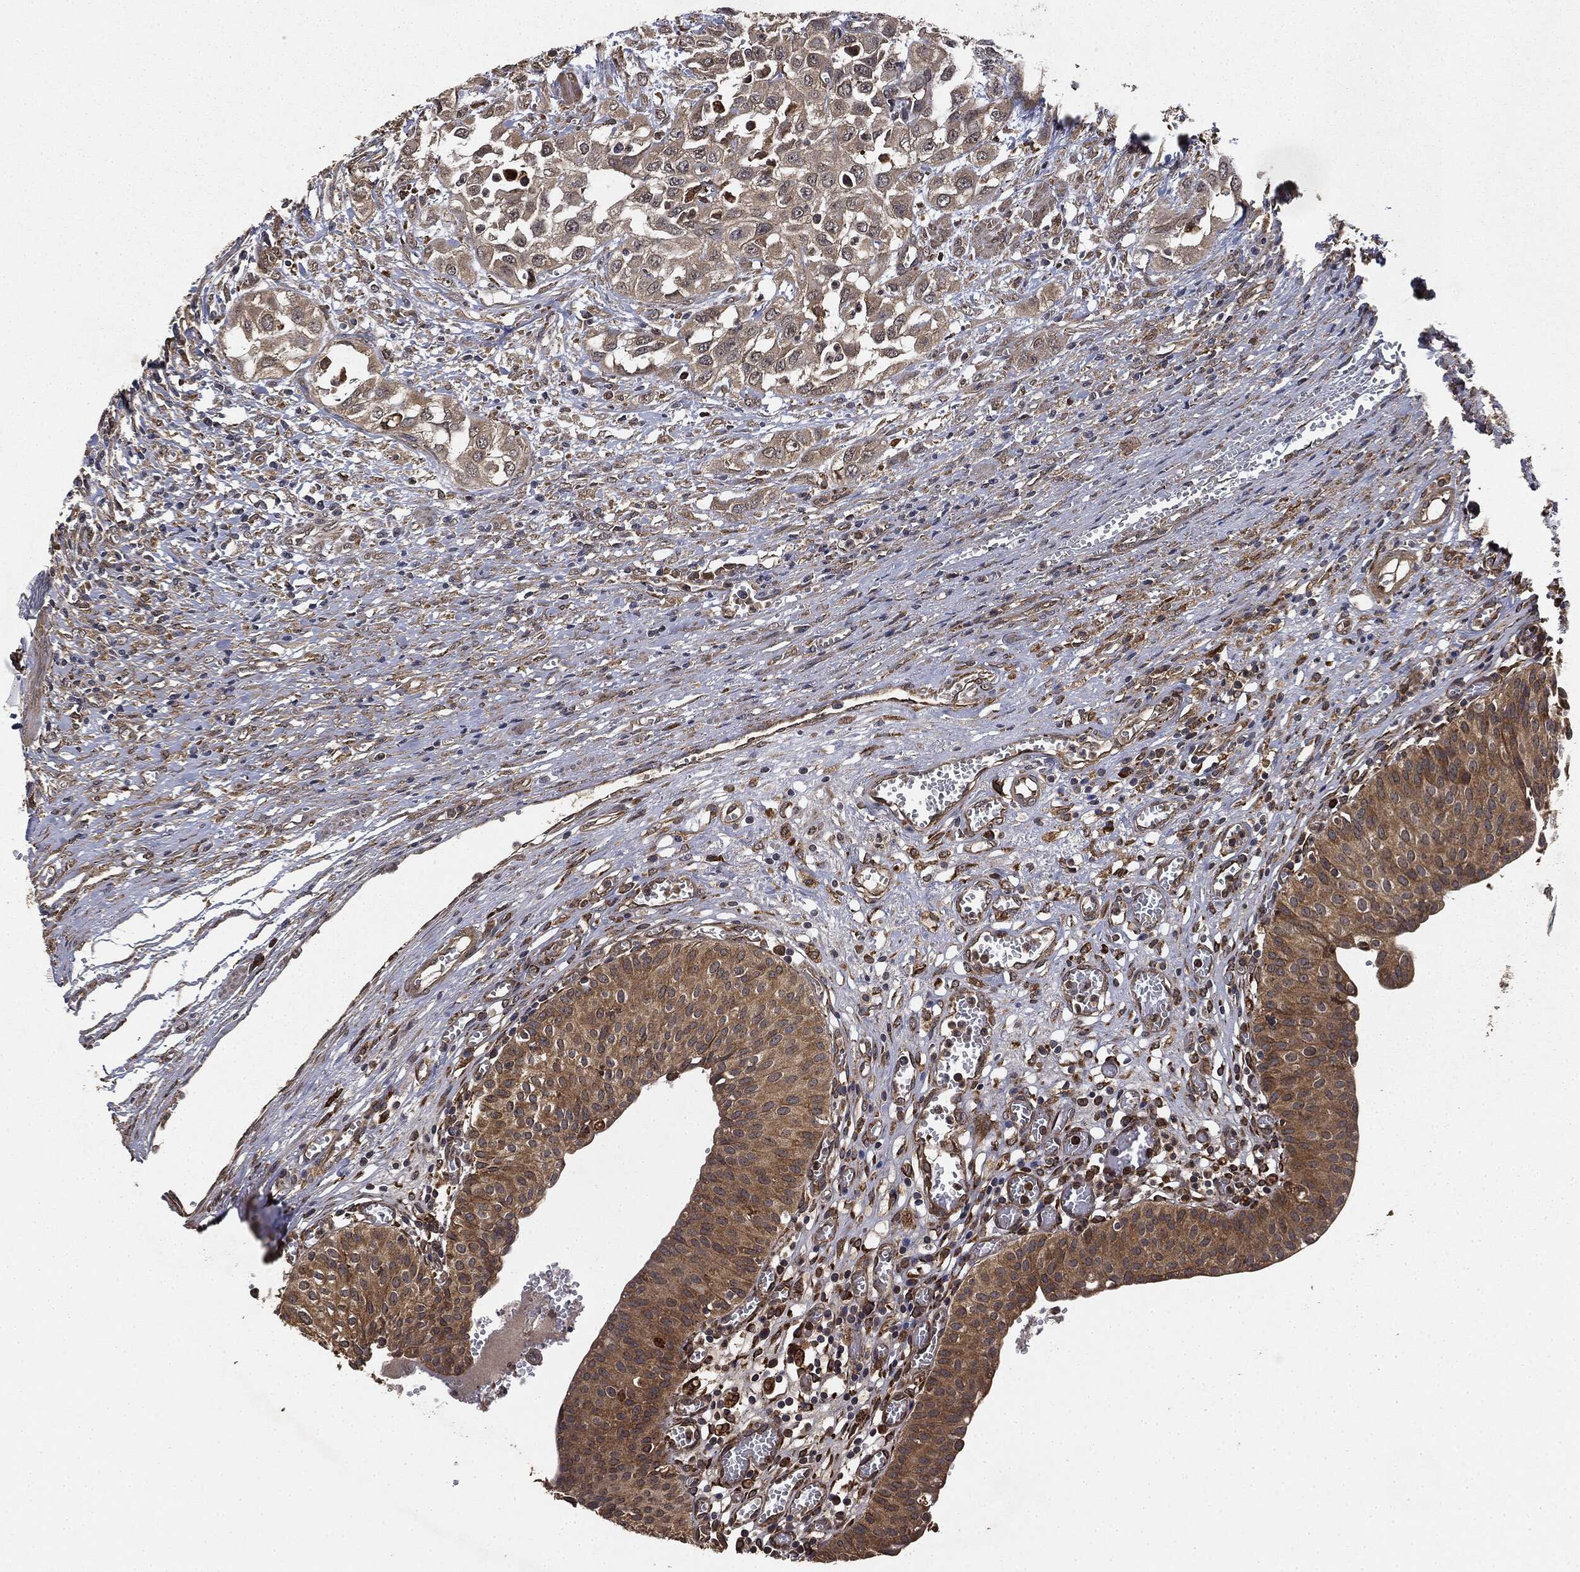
{"staining": {"intensity": "moderate", "quantity": ">75%", "location": "cytoplasmic/membranous"}, "tissue": "urinary bladder", "cell_type": "Urothelial cells", "image_type": "normal", "snomed": [{"axis": "morphology", "description": "Normal tissue, NOS"}, {"axis": "morphology", "description": "Urothelial carcinoma, NOS"}, {"axis": "morphology", "description": "Urothelial carcinoma, High grade"}, {"axis": "topography", "description": "Urinary bladder"}], "caption": "Immunohistochemistry (IHC) staining of unremarkable urinary bladder, which demonstrates medium levels of moderate cytoplasmic/membranous positivity in approximately >75% of urothelial cells indicating moderate cytoplasmic/membranous protein staining. The staining was performed using DAB (brown) for protein detection and nuclei were counterstained in hematoxylin (blue).", "gene": "MIER2", "patient": {"sex": "male", "age": 57}}